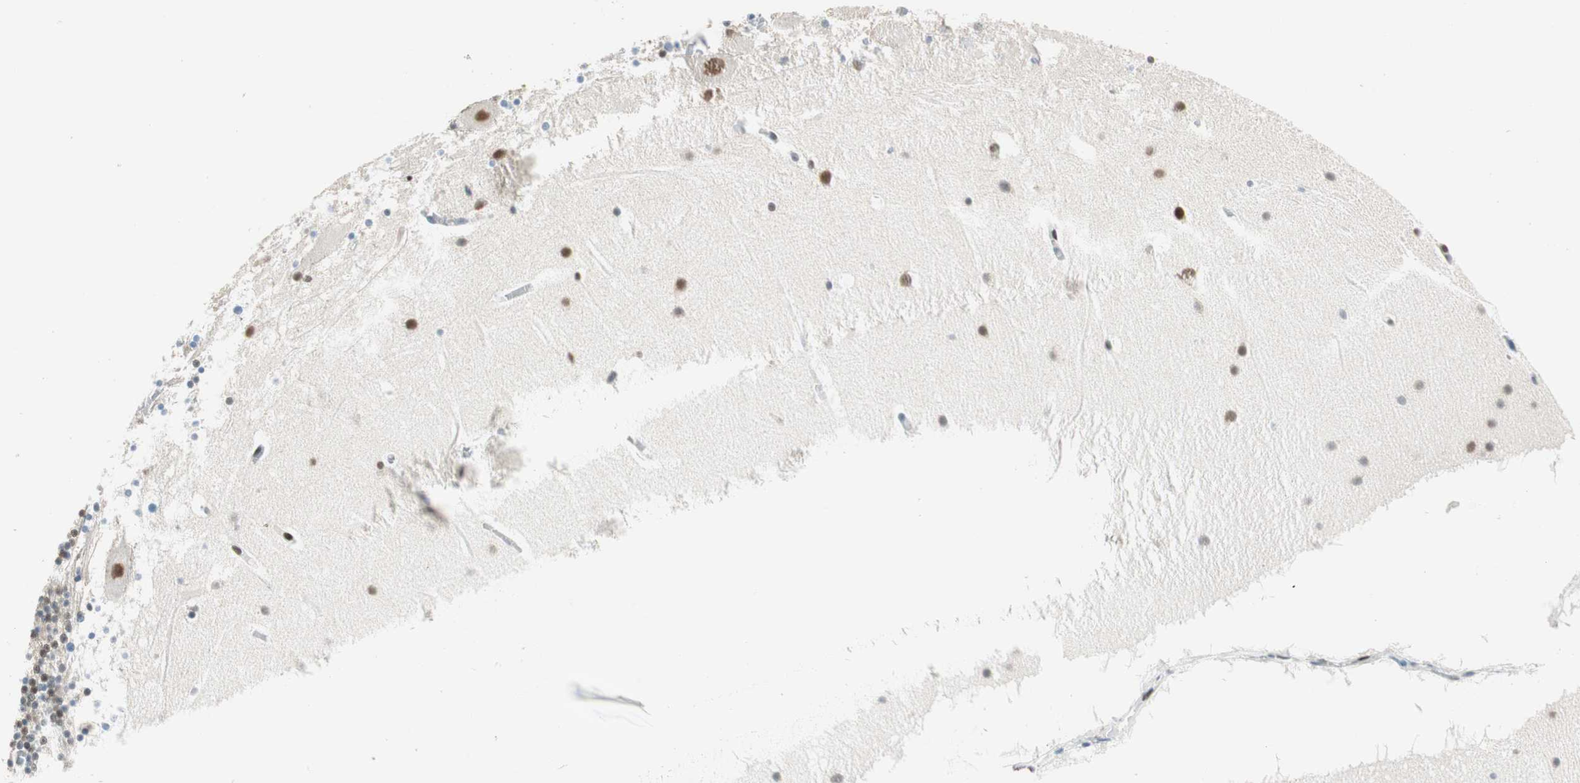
{"staining": {"intensity": "weak", "quantity": "25%-75%", "location": "nuclear"}, "tissue": "cerebellum", "cell_type": "Cells in granular layer", "image_type": "normal", "snomed": [{"axis": "morphology", "description": "Normal tissue, NOS"}, {"axis": "topography", "description": "Cerebellum"}], "caption": "Cells in granular layer display weak nuclear positivity in approximately 25%-75% of cells in benign cerebellum.", "gene": "ZBTB17", "patient": {"sex": "male", "age": 45}}